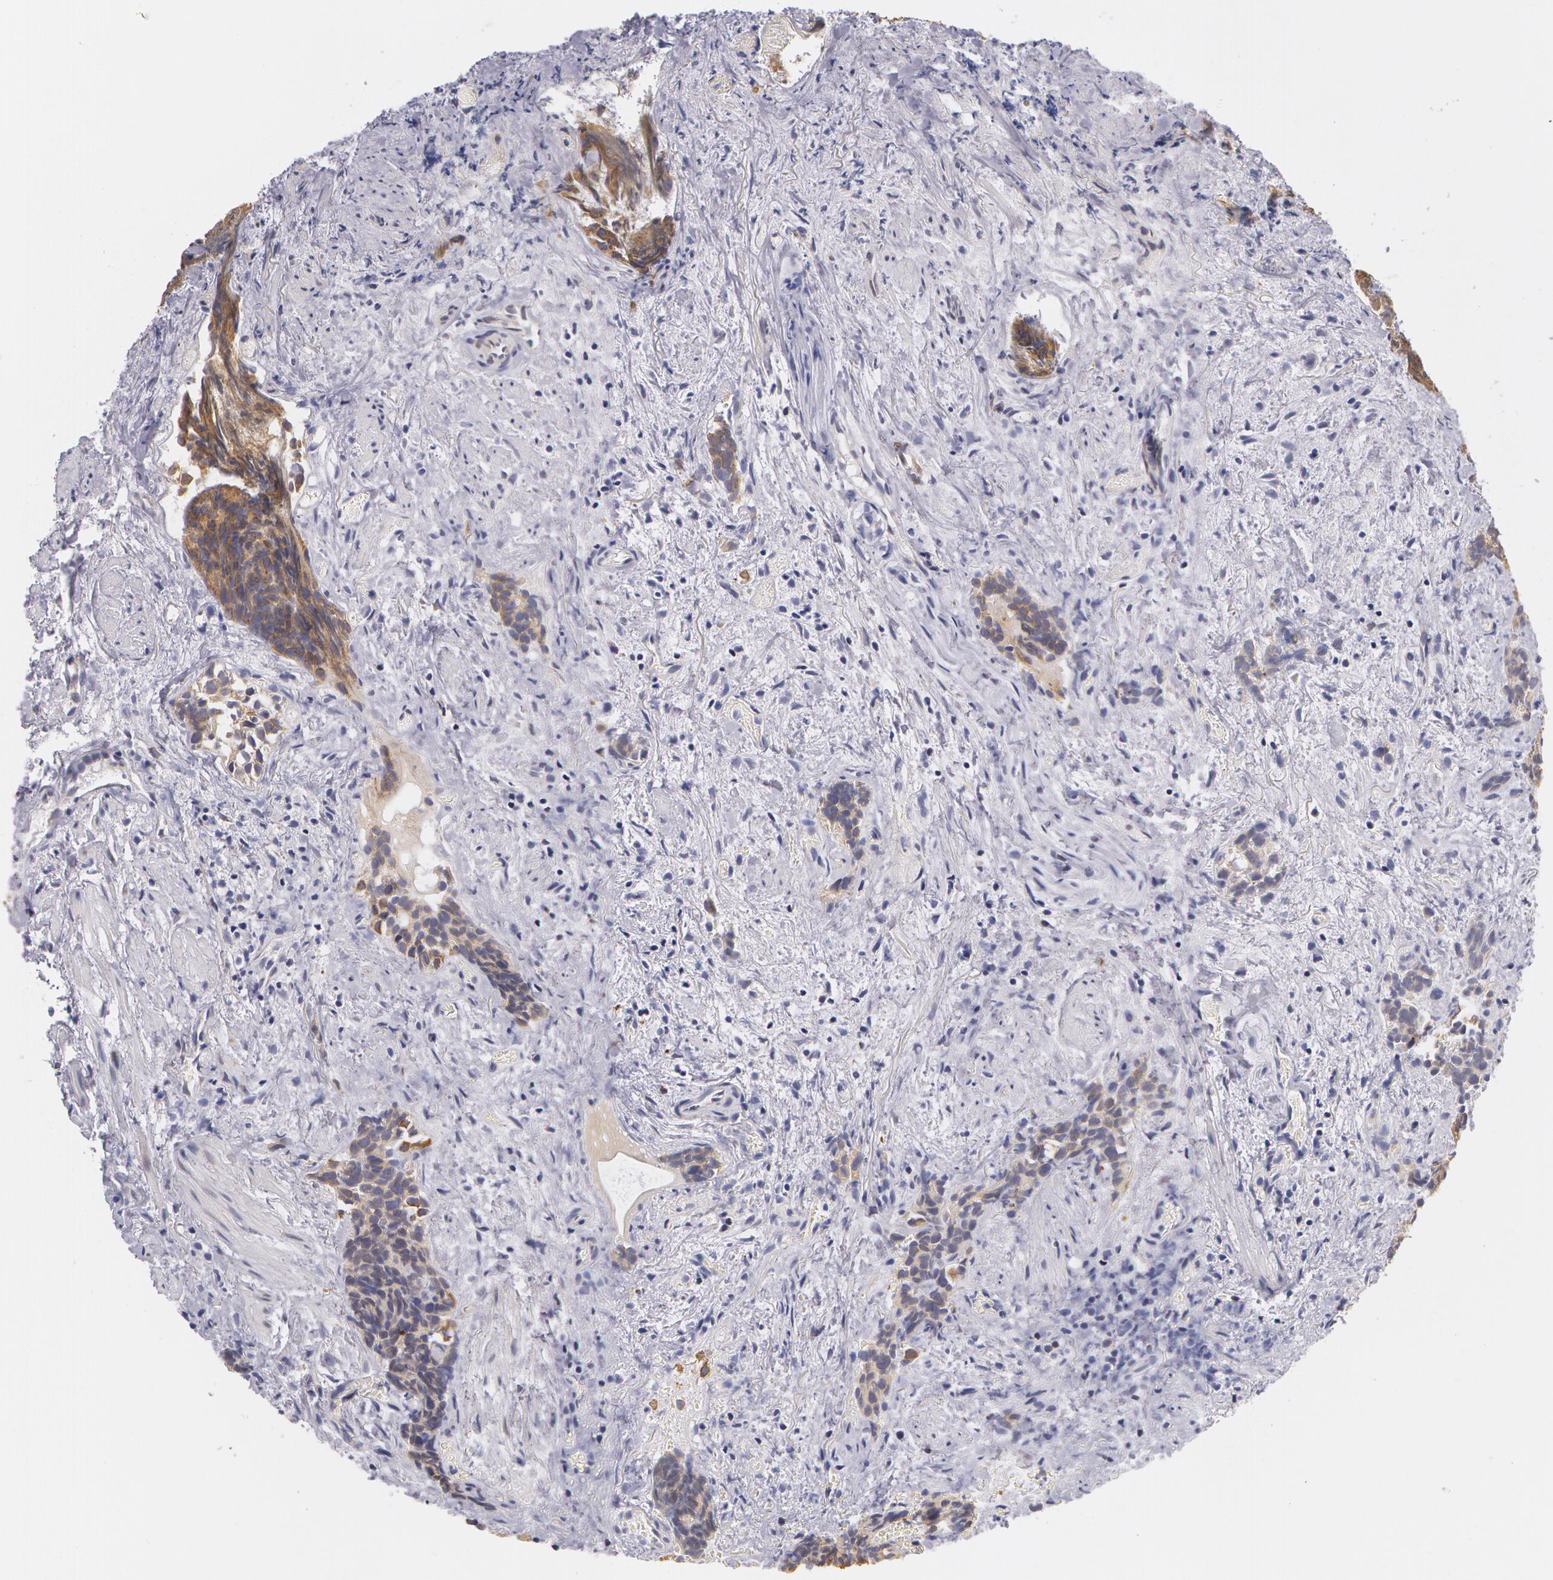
{"staining": {"intensity": "moderate", "quantity": ">75%", "location": "cytoplasmic/membranous"}, "tissue": "urothelial cancer", "cell_type": "Tumor cells", "image_type": "cancer", "snomed": [{"axis": "morphology", "description": "Urothelial carcinoma, High grade"}, {"axis": "topography", "description": "Urinary bladder"}], "caption": "Urothelial cancer stained with a protein marker displays moderate staining in tumor cells.", "gene": "KRT18", "patient": {"sex": "female", "age": 78}}